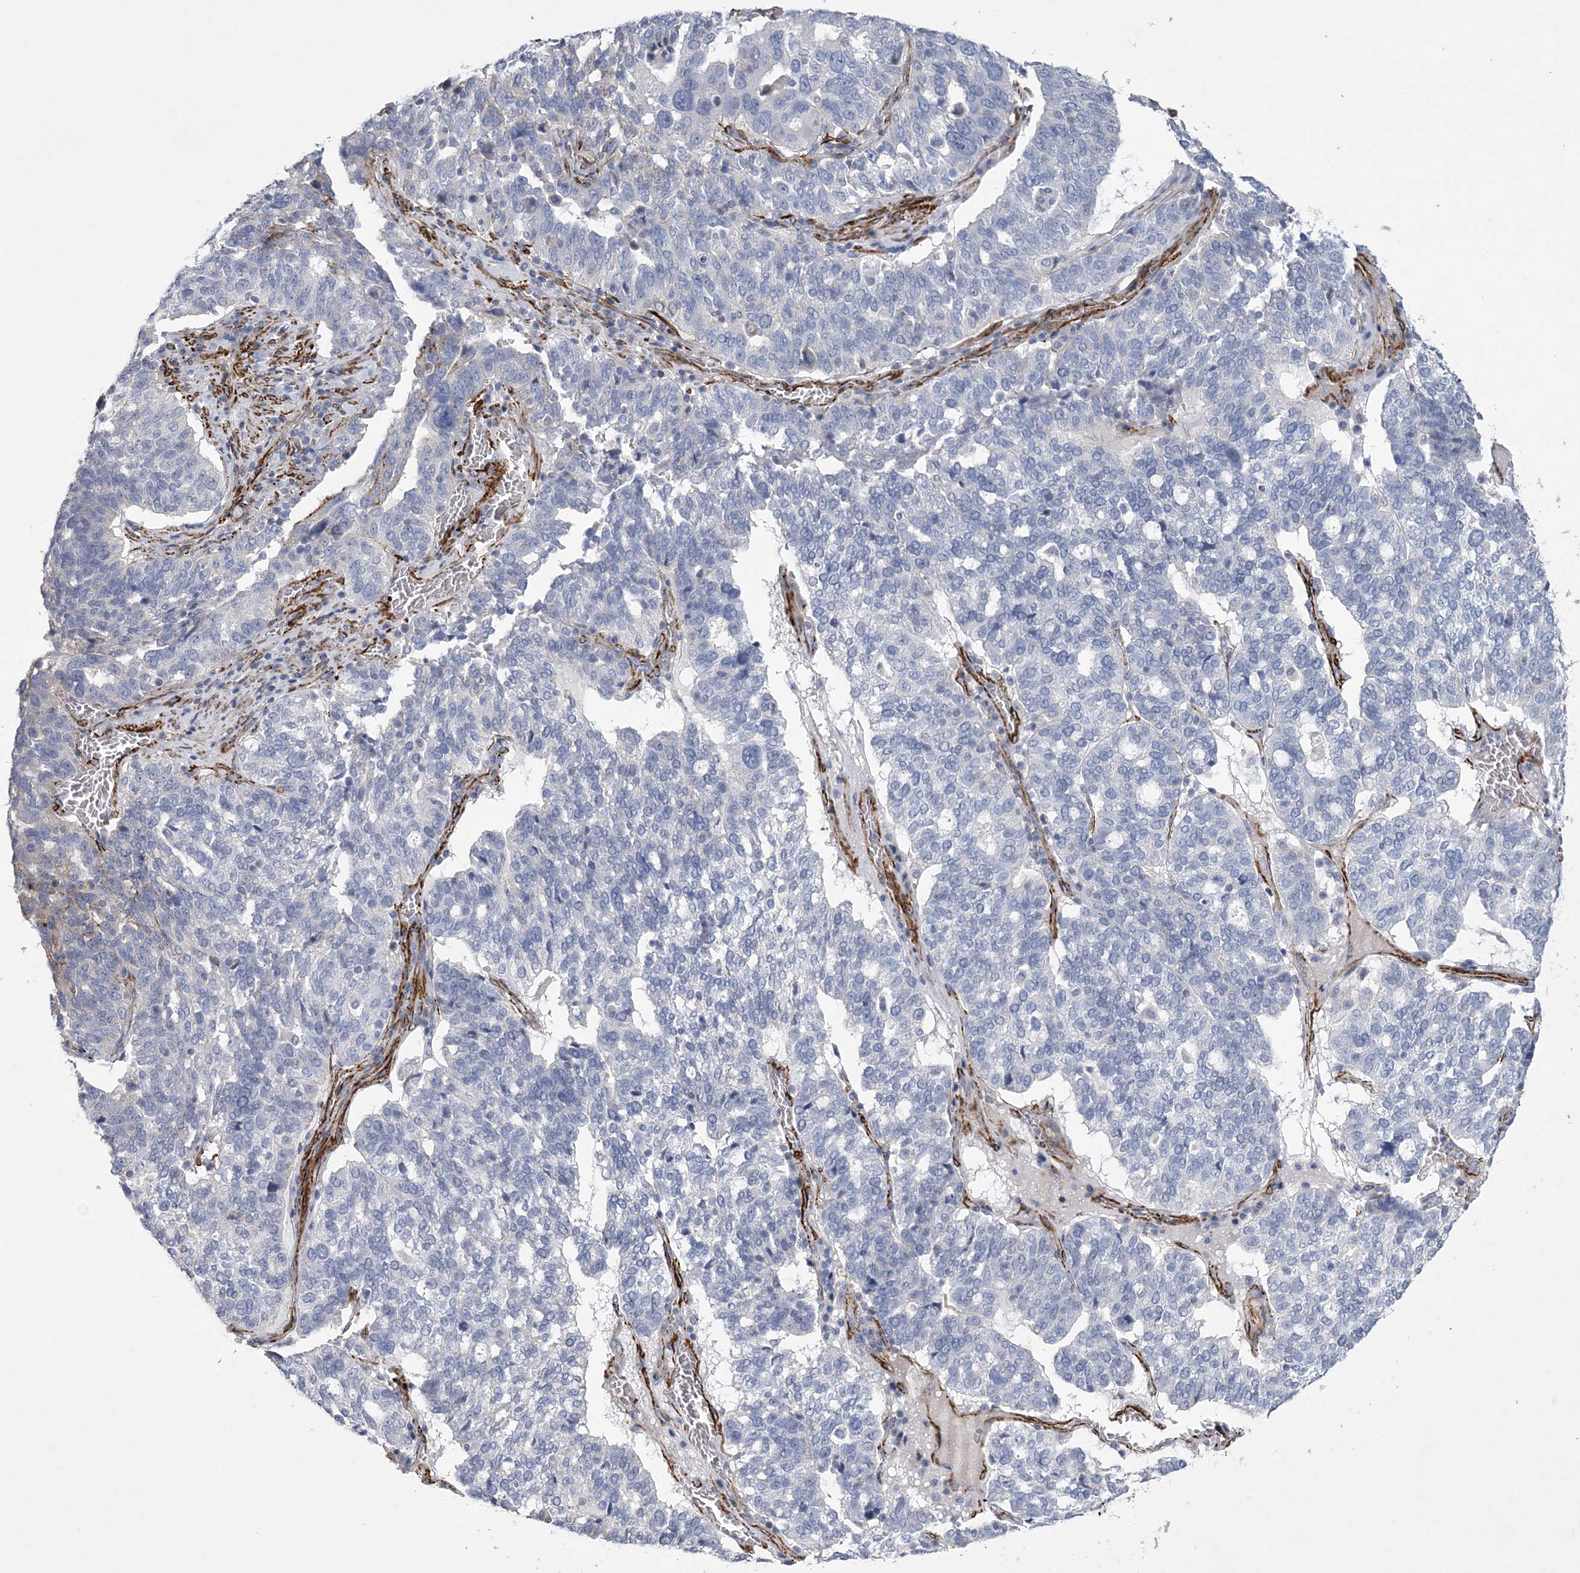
{"staining": {"intensity": "negative", "quantity": "none", "location": "none"}, "tissue": "ovarian cancer", "cell_type": "Tumor cells", "image_type": "cancer", "snomed": [{"axis": "morphology", "description": "Cystadenocarcinoma, serous, NOS"}, {"axis": "topography", "description": "Ovary"}], "caption": "Tumor cells show no significant staining in ovarian cancer (serous cystadenocarcinoma).", "gene": "ARSJ", "patient": {"sex": "female", "age": 59}}